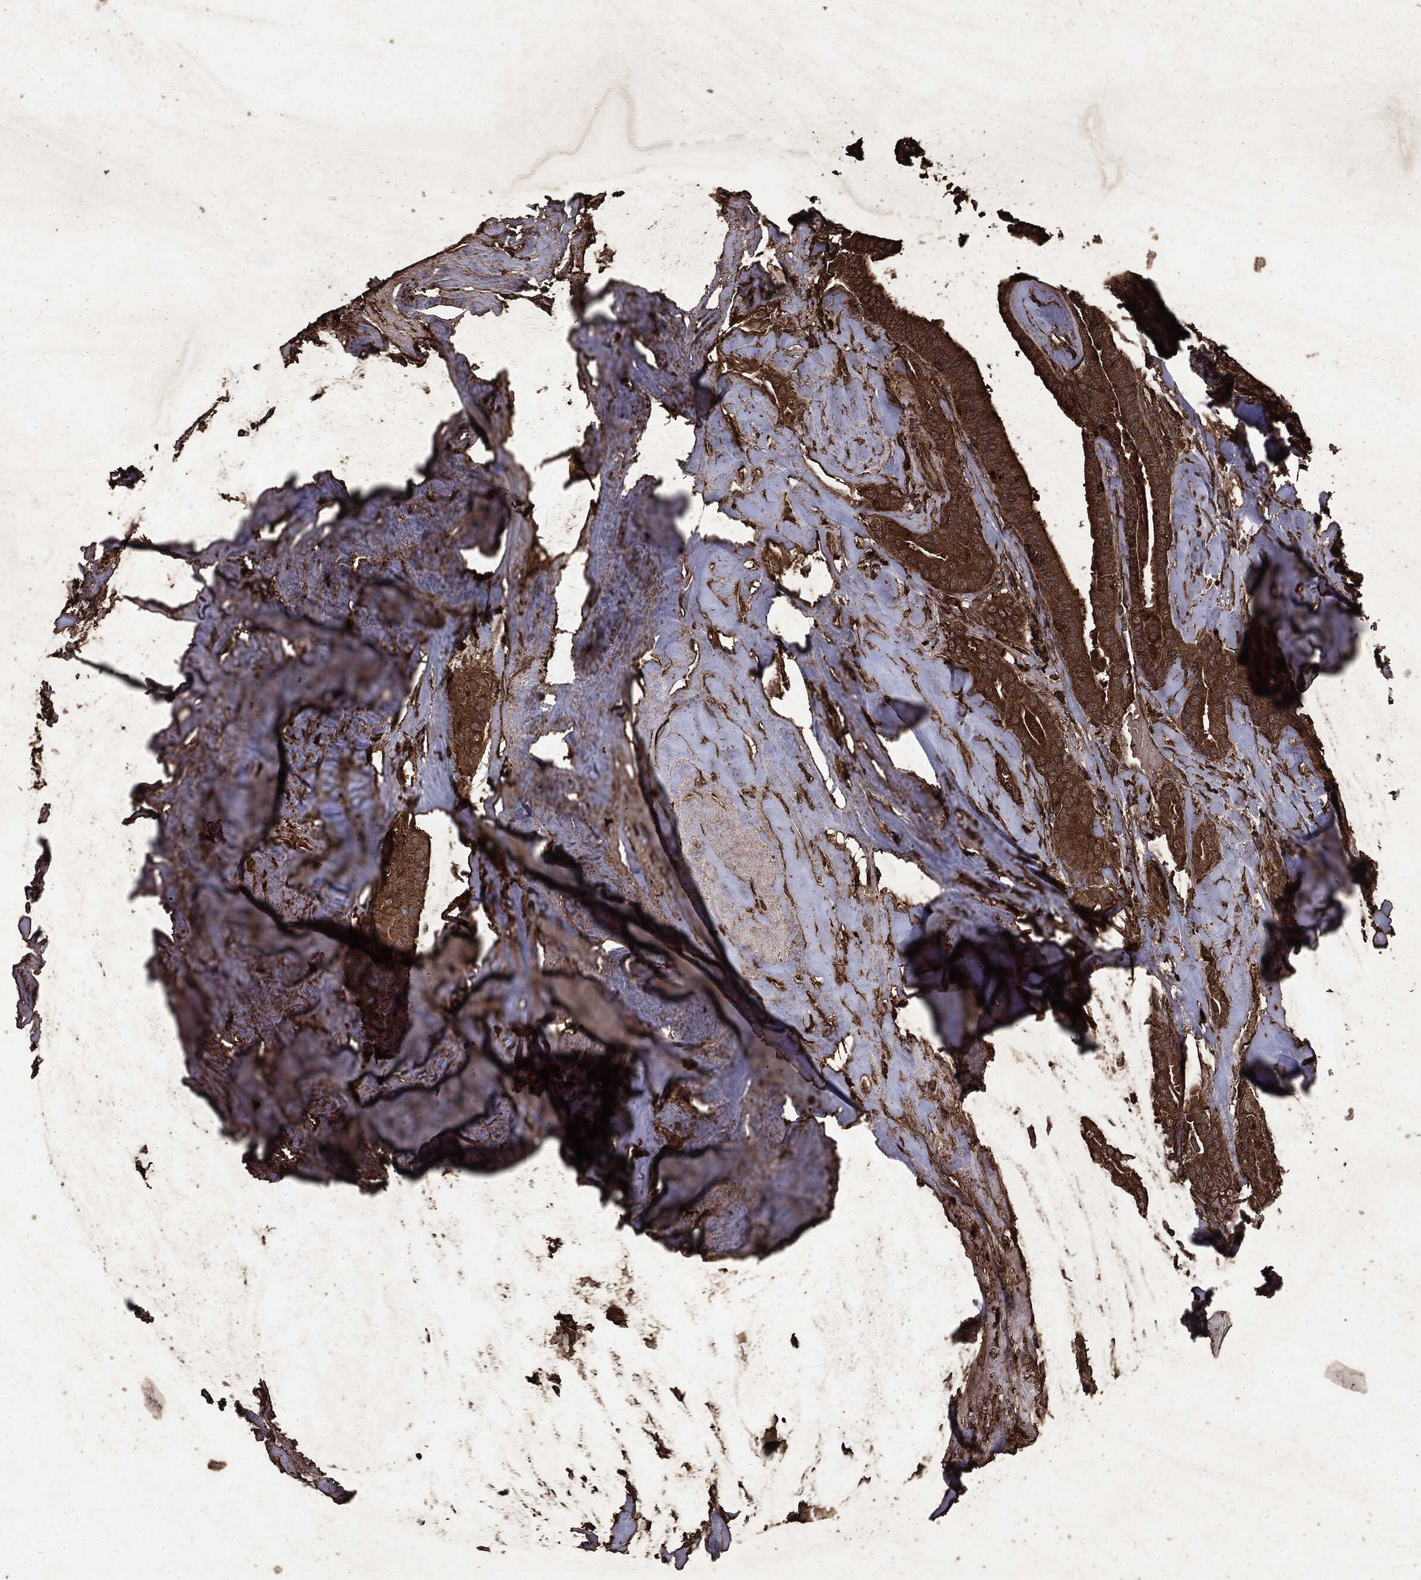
{"staining": {"intensity": "strong", "quantity": ">75%", "location": "cytoplasmic/membranous"}, "tissue": "thyroid cancer", "cell_type": "Tumor cells", "image_type": "cancer", "snomed": [{"axis": "morphology", "description": "Papillary adenocarcinoma, NOS"}, {"axis": "topography", "description": "Thyroid gland"}], "caption": "IHC (DAB) staining of human thyroid cancer displays strong cytoplasmic/membranous protein expression in approximately >75% of tumor cells.", "gene": "ARAF", "patient": {"sex": "male", "age": 61}}